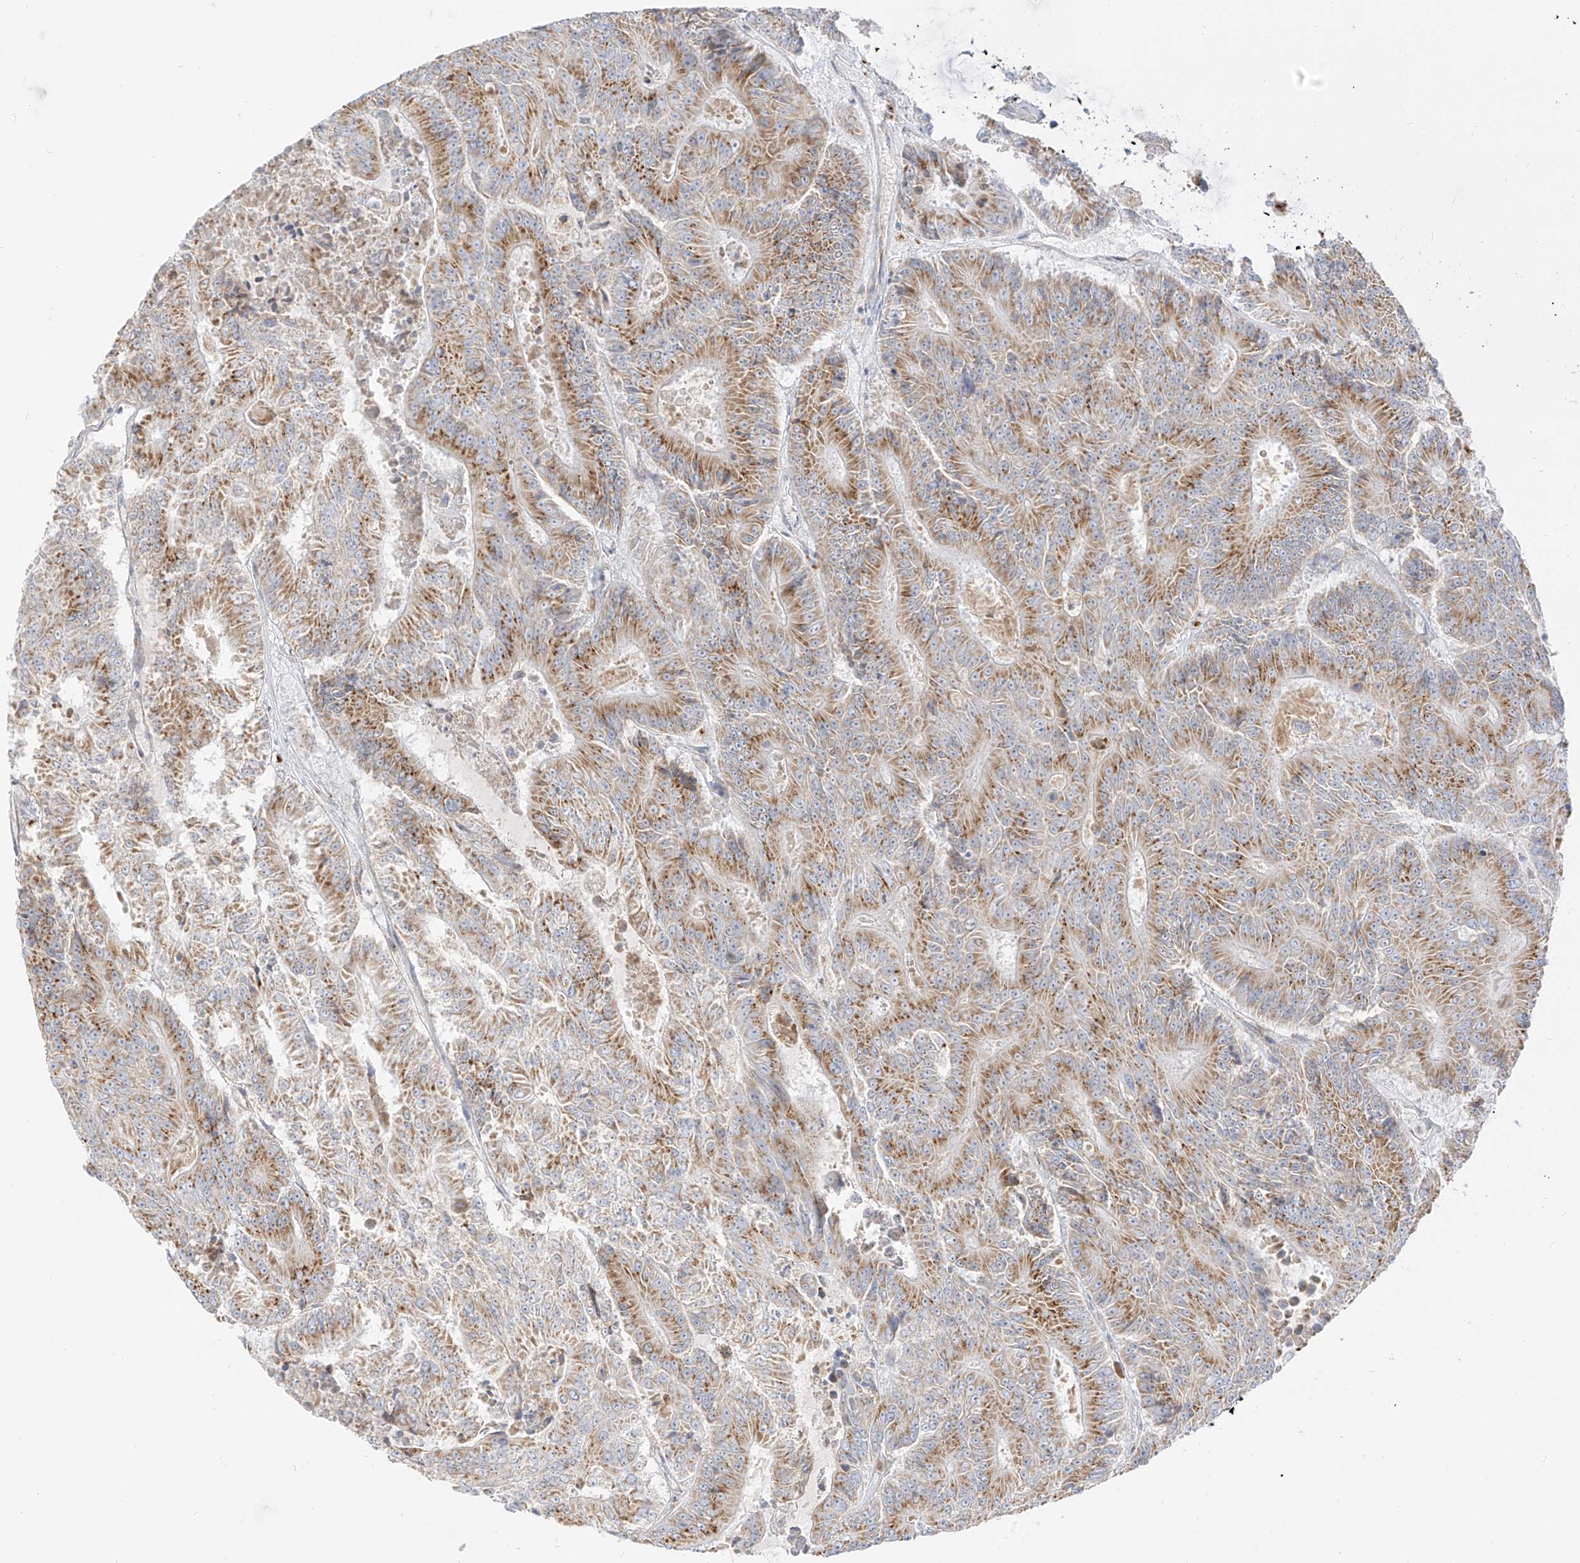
{"staining": {"intensity": "moderate", "quantity": ">75%", "location": "cytoplasmic/membranous"}, "tissue": "colorectal cancer", "cell_type": "Tumor cells", "image_type": "cancer", "snomed": [{"axis": "morphology", "description": "Adenocarcinoma, NOS"}, {"axis": "topography", "description": "Colon"}], "caption": "A medium amount of moderate cytoplasmic/membranous staining is appreciated in about >75% of tumor cells in colorectal adenocarcinoma tissue. The staining is performed using DAB (3,3'-diaminobenzidine) brown chromogen to label protein expression. The nuclei are counter-stained blue using hematoxylin.", "gene": "TMEM87B", "patient": {"sex": "male", "age": 83}}